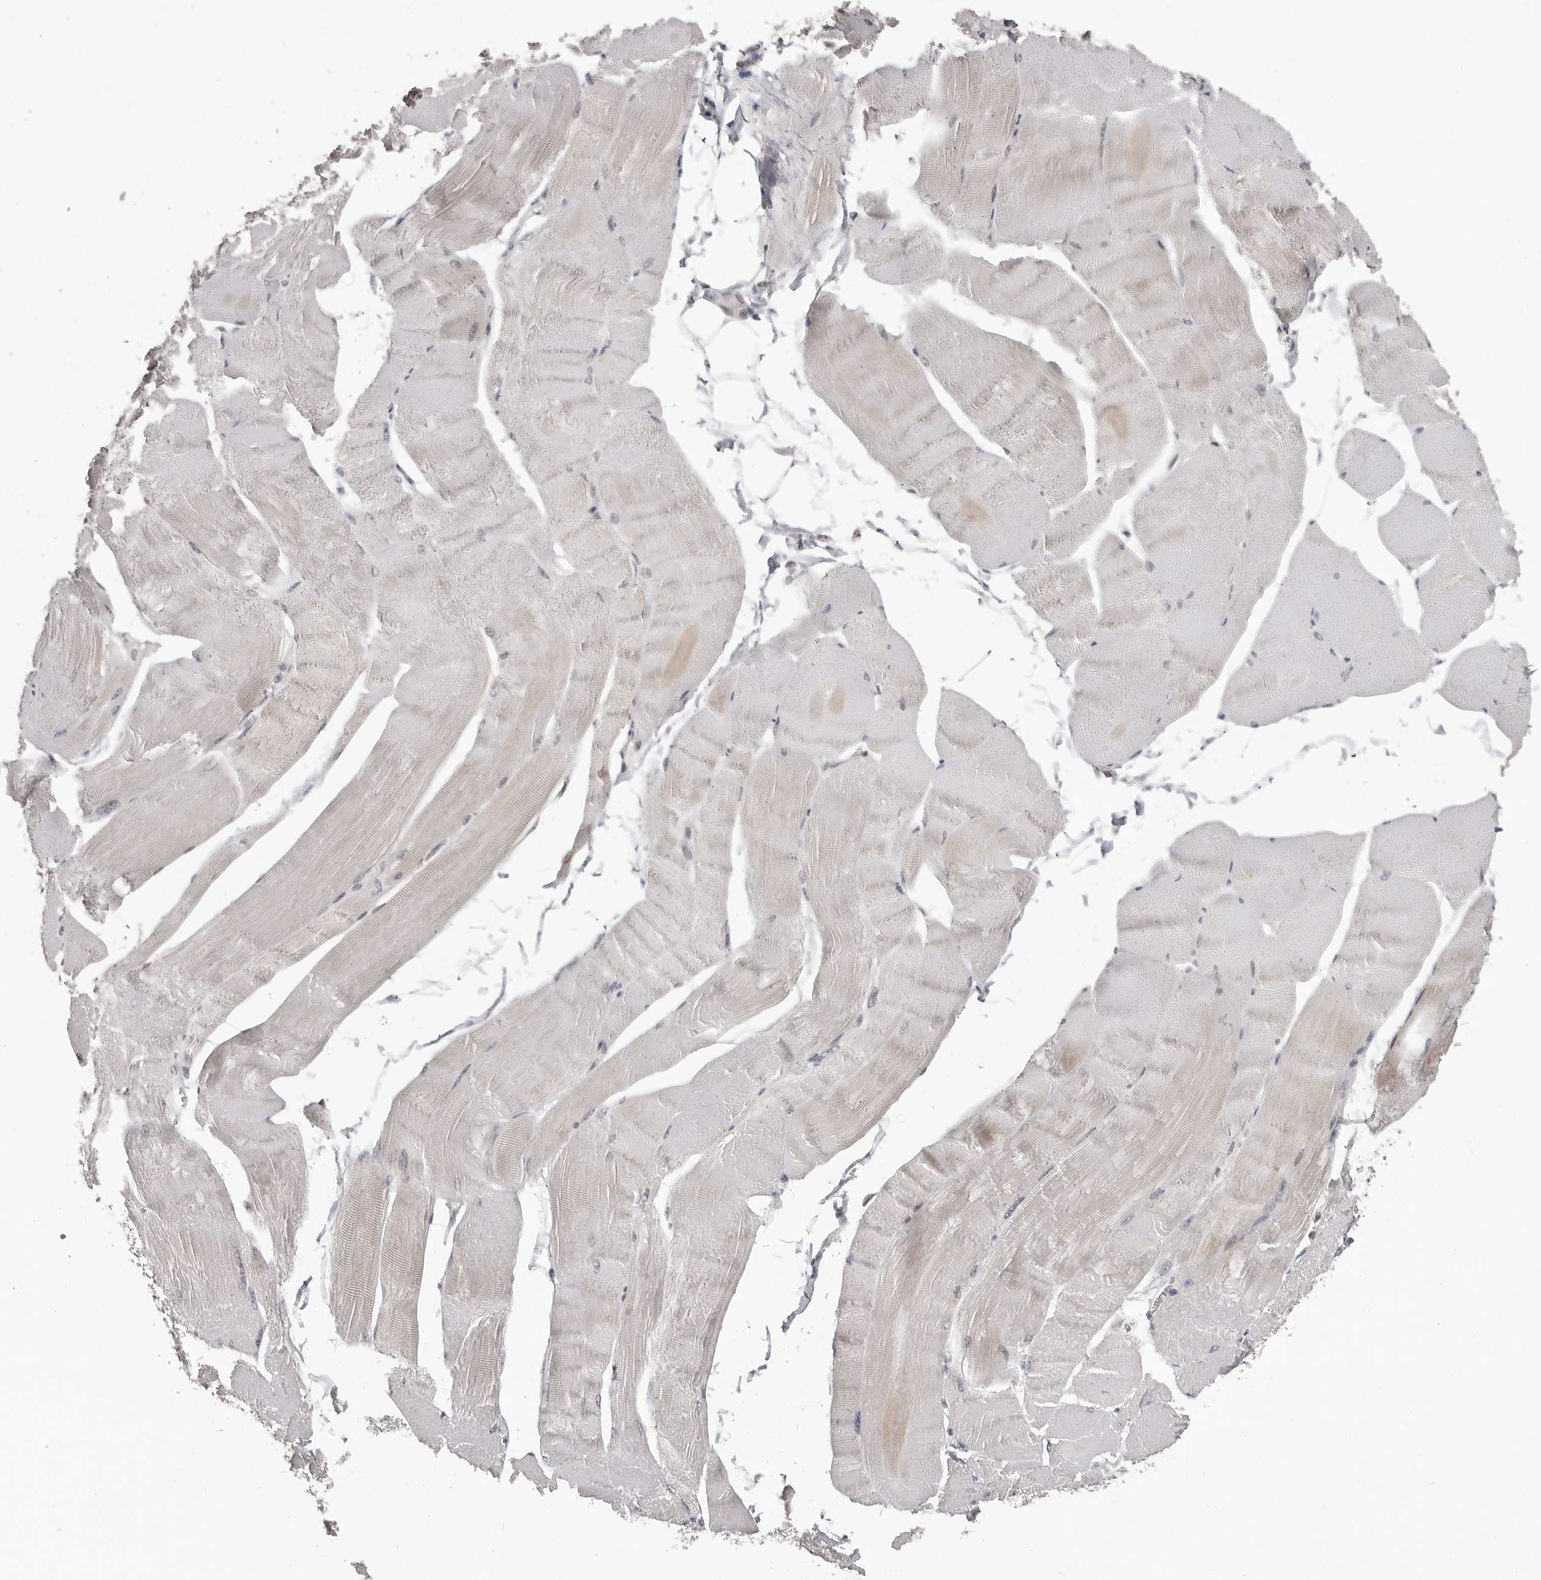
{"staining": {"intensity": "negative", "quantity": "none", "location": "none"}, "tissue": "skeletal muscle", "cell_type": "Myocytes", "image_type": "normal", "snomed": [{"axis": "morphology", "description": "Normal tissue, NOS"}, {"axis": "morphology", "description": "Basal cell carcinoma"}, {"axis": "topography", "description": "Skeletal muscle"}], "caption": "The micrograph reveals no staining of myocytes in normal skeletal muscle. (Stains: DAB (3,3'-diaminobenzidine) immunohistochemistry with hematoxylin counter stain, Microscopy: brightfield microscopy at high magnification).", "gene": "SRCAP", "patient": {"sex": "female", "age": 64}}